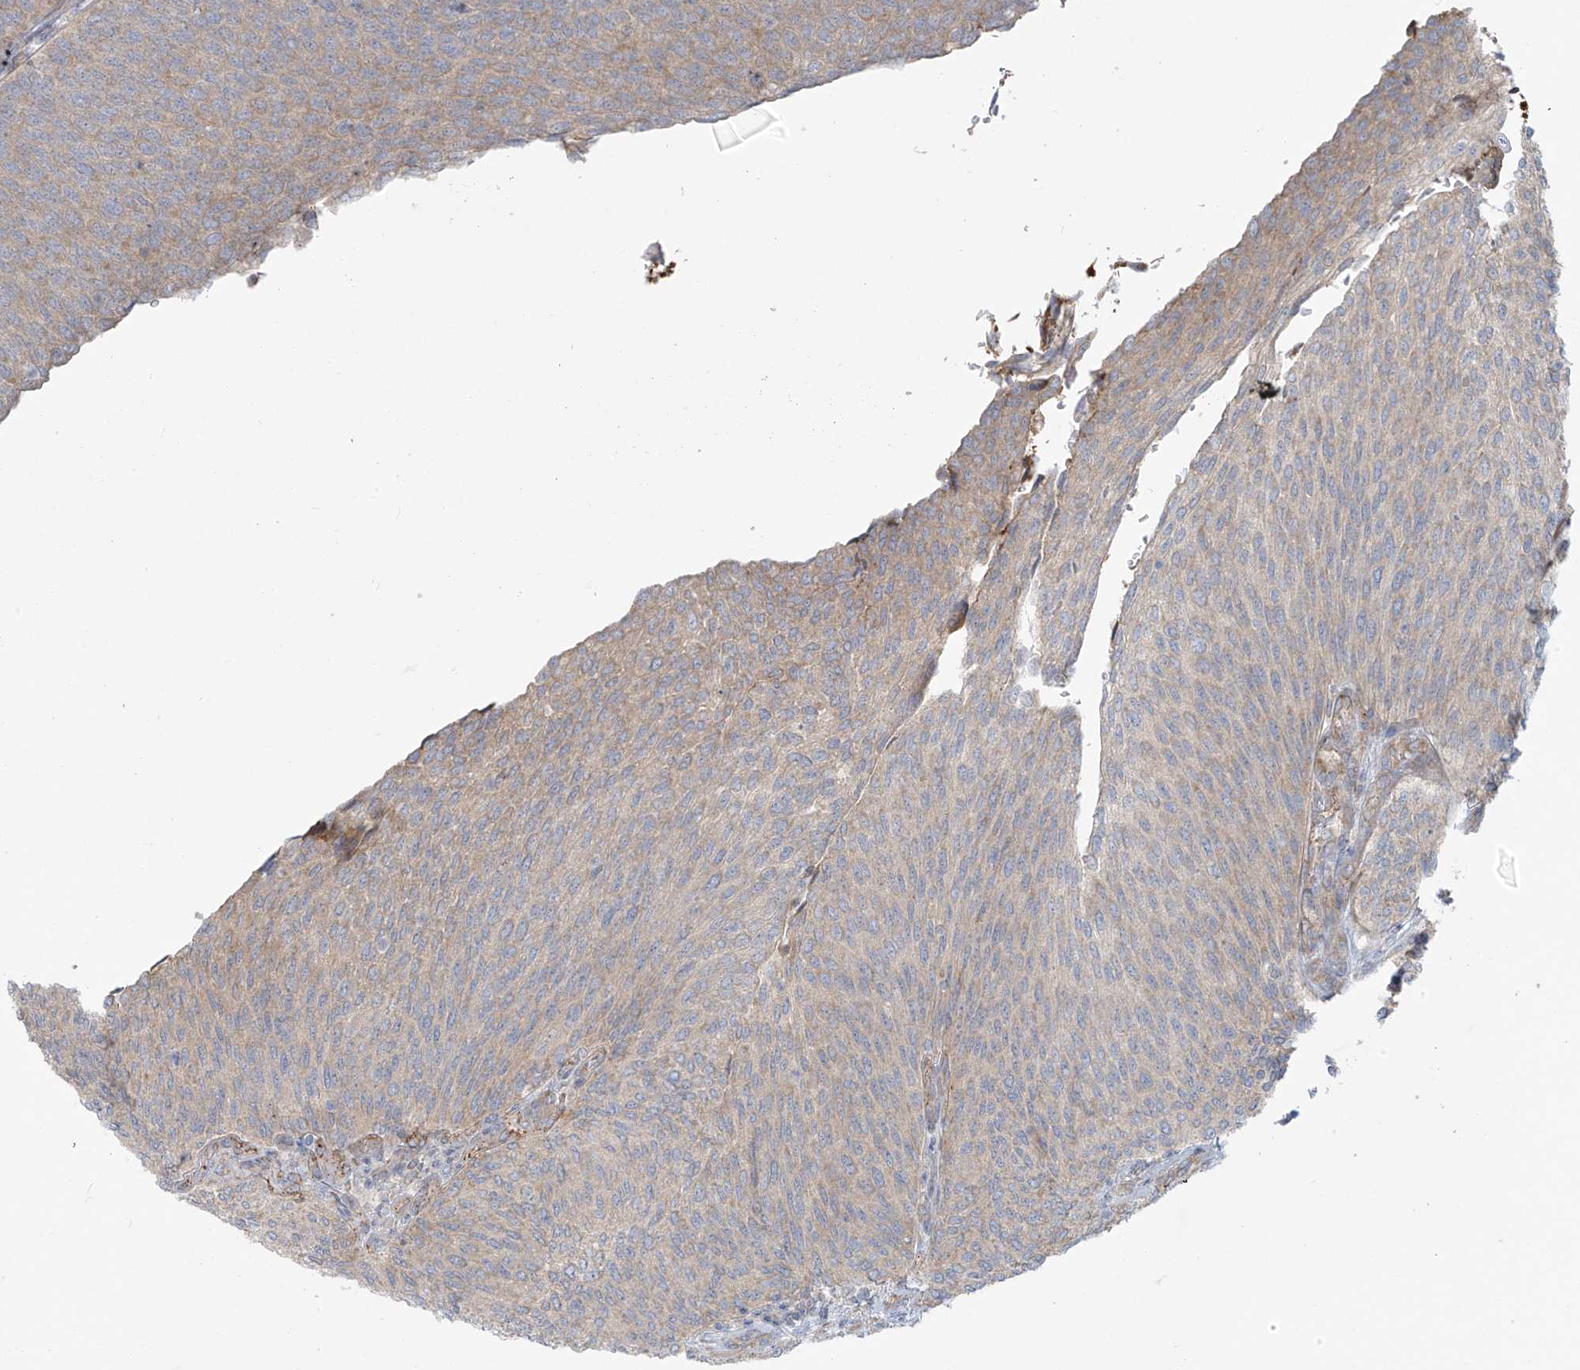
{"staining": {"intensity": "weak", "quantity": "<25%", "location": "cytoplasmic/membranous"}, "tissue": "urothelial cancer", "cell_type": "Tumor cells", "image_type": "cancer", "snomed": [{"axis": "morphology", "description": "Urothelial carcinoma, Low grade"}, {"axis": "topography", "description": "Urinary bladder"}], "caption": "An image of urothelial carcinoma (low-grade) stained for a protein reveals no brown staining in tumor cells. Nuclei are stained in blue.", "gene": "LZTS3", "patient": {"sex": "female", "age": 79}}